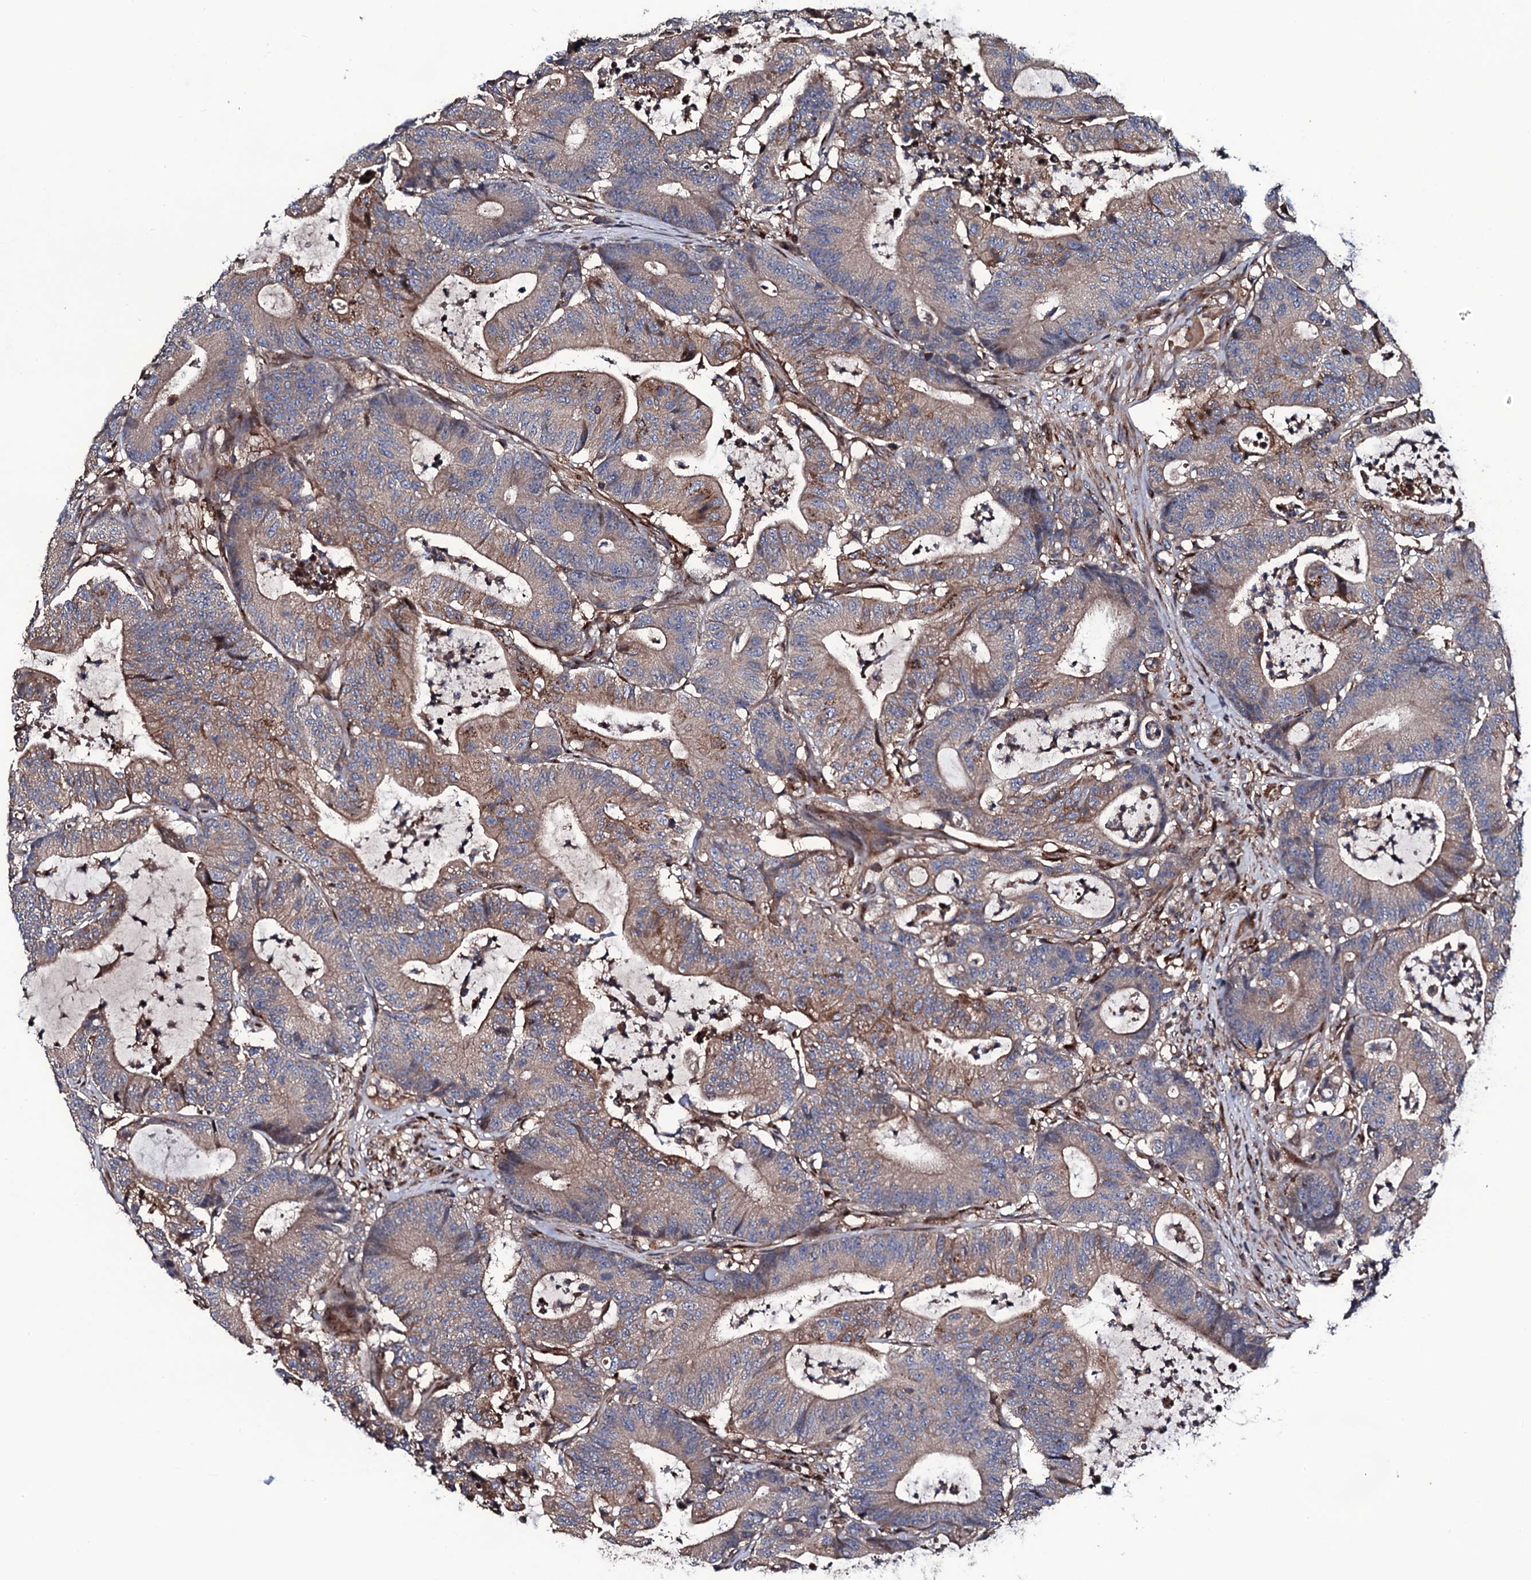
{"staining": {"intensity": "moderate", "quantity": ">75%", "location": "cytoplasmic/membranous"}, "tissue": "colorectal cancer", "cell_type": "Tumor cells", "image_type": "cancer", "snomed": [{"axis": "morphology", "description": "Adenocarcinoma, NOS"}, {"axis": "topography", "description": "Colon"}], "caption": "A brown stain highlights moderate cytoplasmic/membranous expression of a protein in colorectal adenocarcinoma tumor cells.", "gene": "PLET1", "patient": {"sex": "female", "age": 84}}